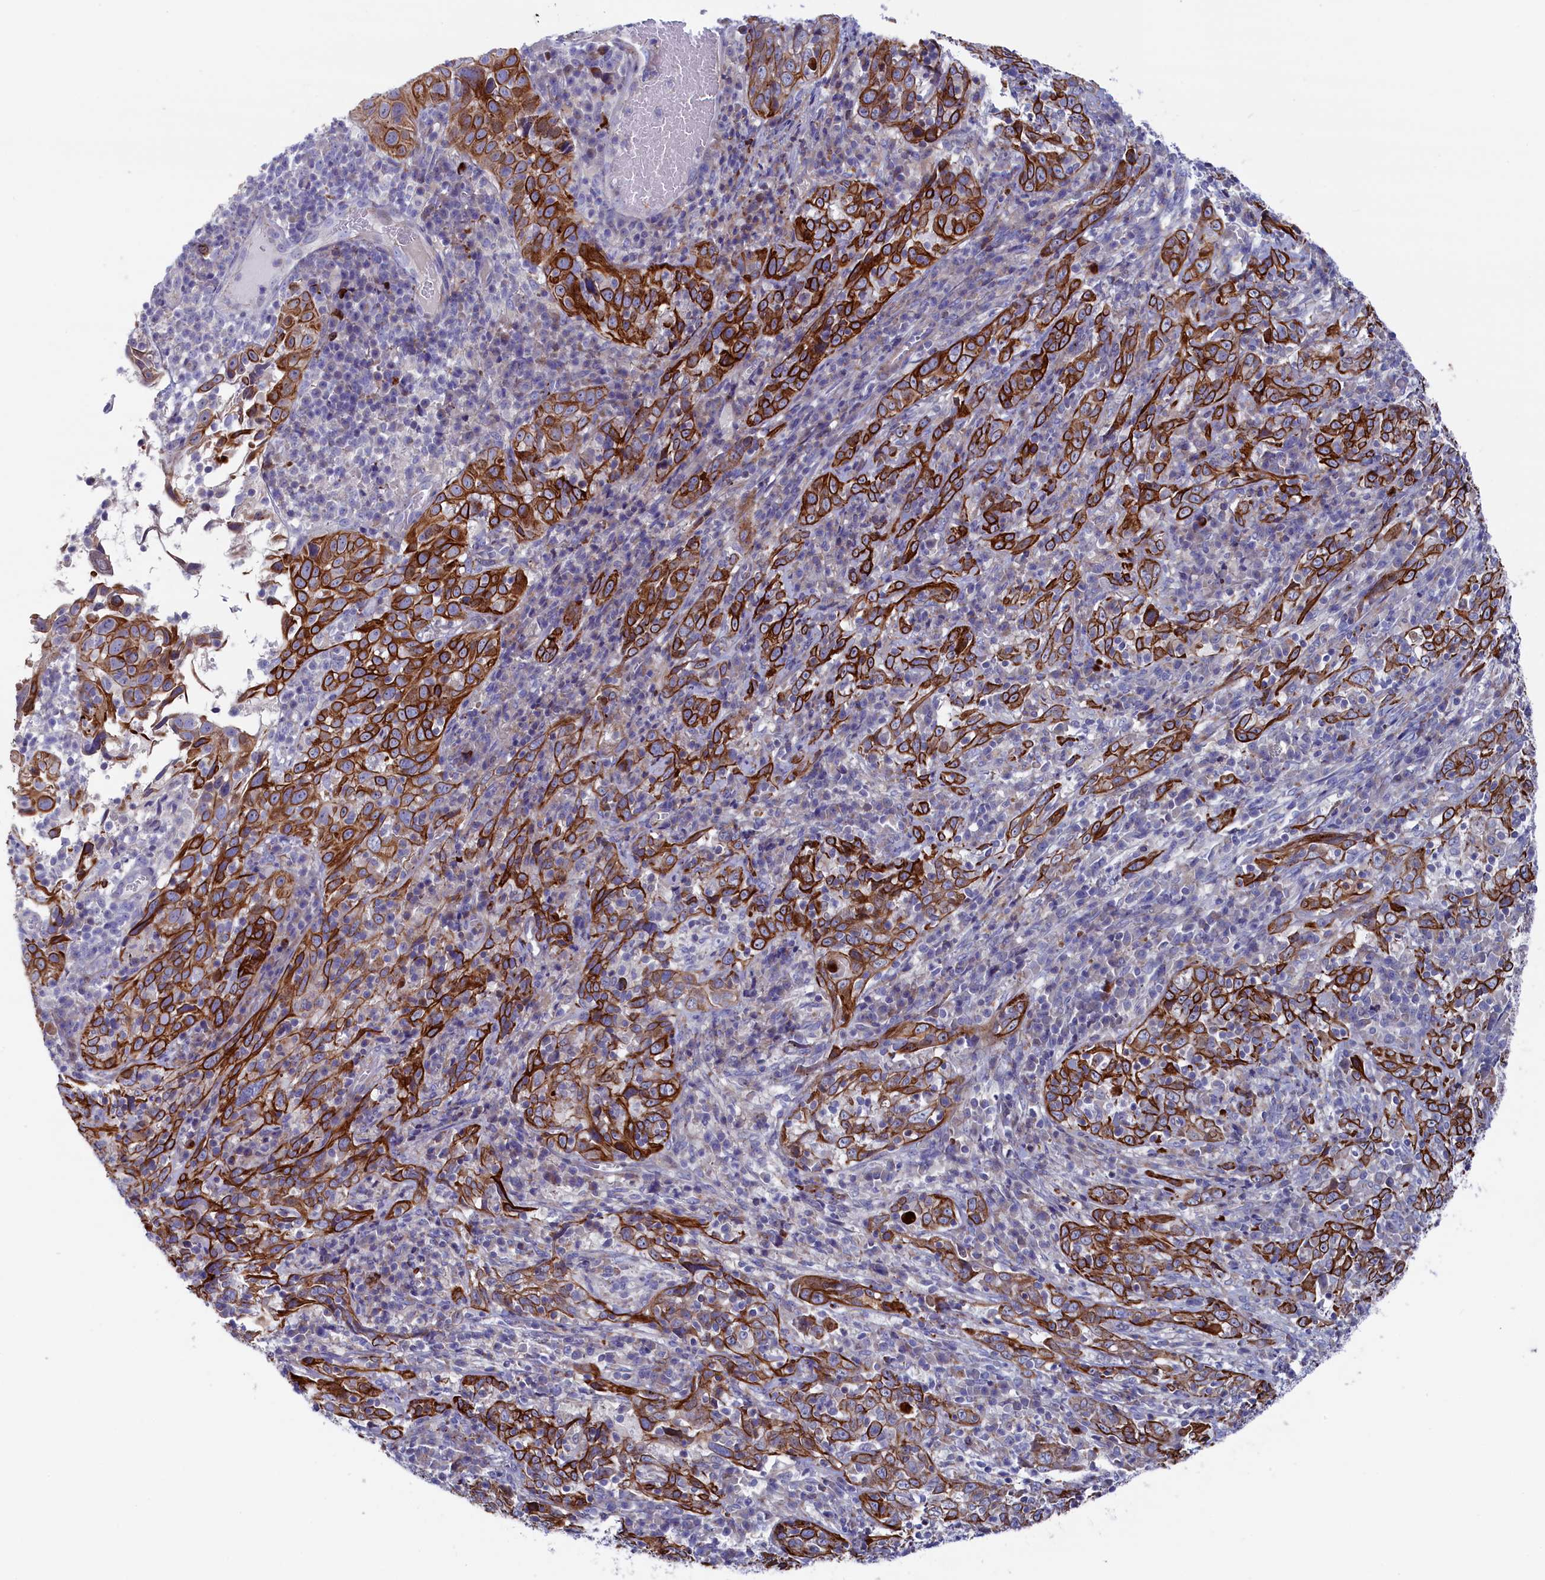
{"staining": {"intensity": "strong", "quantity": ">75%", "location": "cytoplasmic/membranous"}, "tissue": "cervical cancer", "cell_type": "Tumor cells", "image_type": "cancer", "snomed": [{"axis": "morphology", "description": "Squamous cell carcinoma, NOS"}, {"axis": "topography", "description": "Cervix"}], "caption": "The image reveals immunohistochemical staining of squamous cell carcinoma (cervical). There is strong cytoplasmic/membranous positivity is appreciated in approximately >75% of tumor cells.", "gene": "NUDT7", "patient": {"sex": "female", "age": 46}}